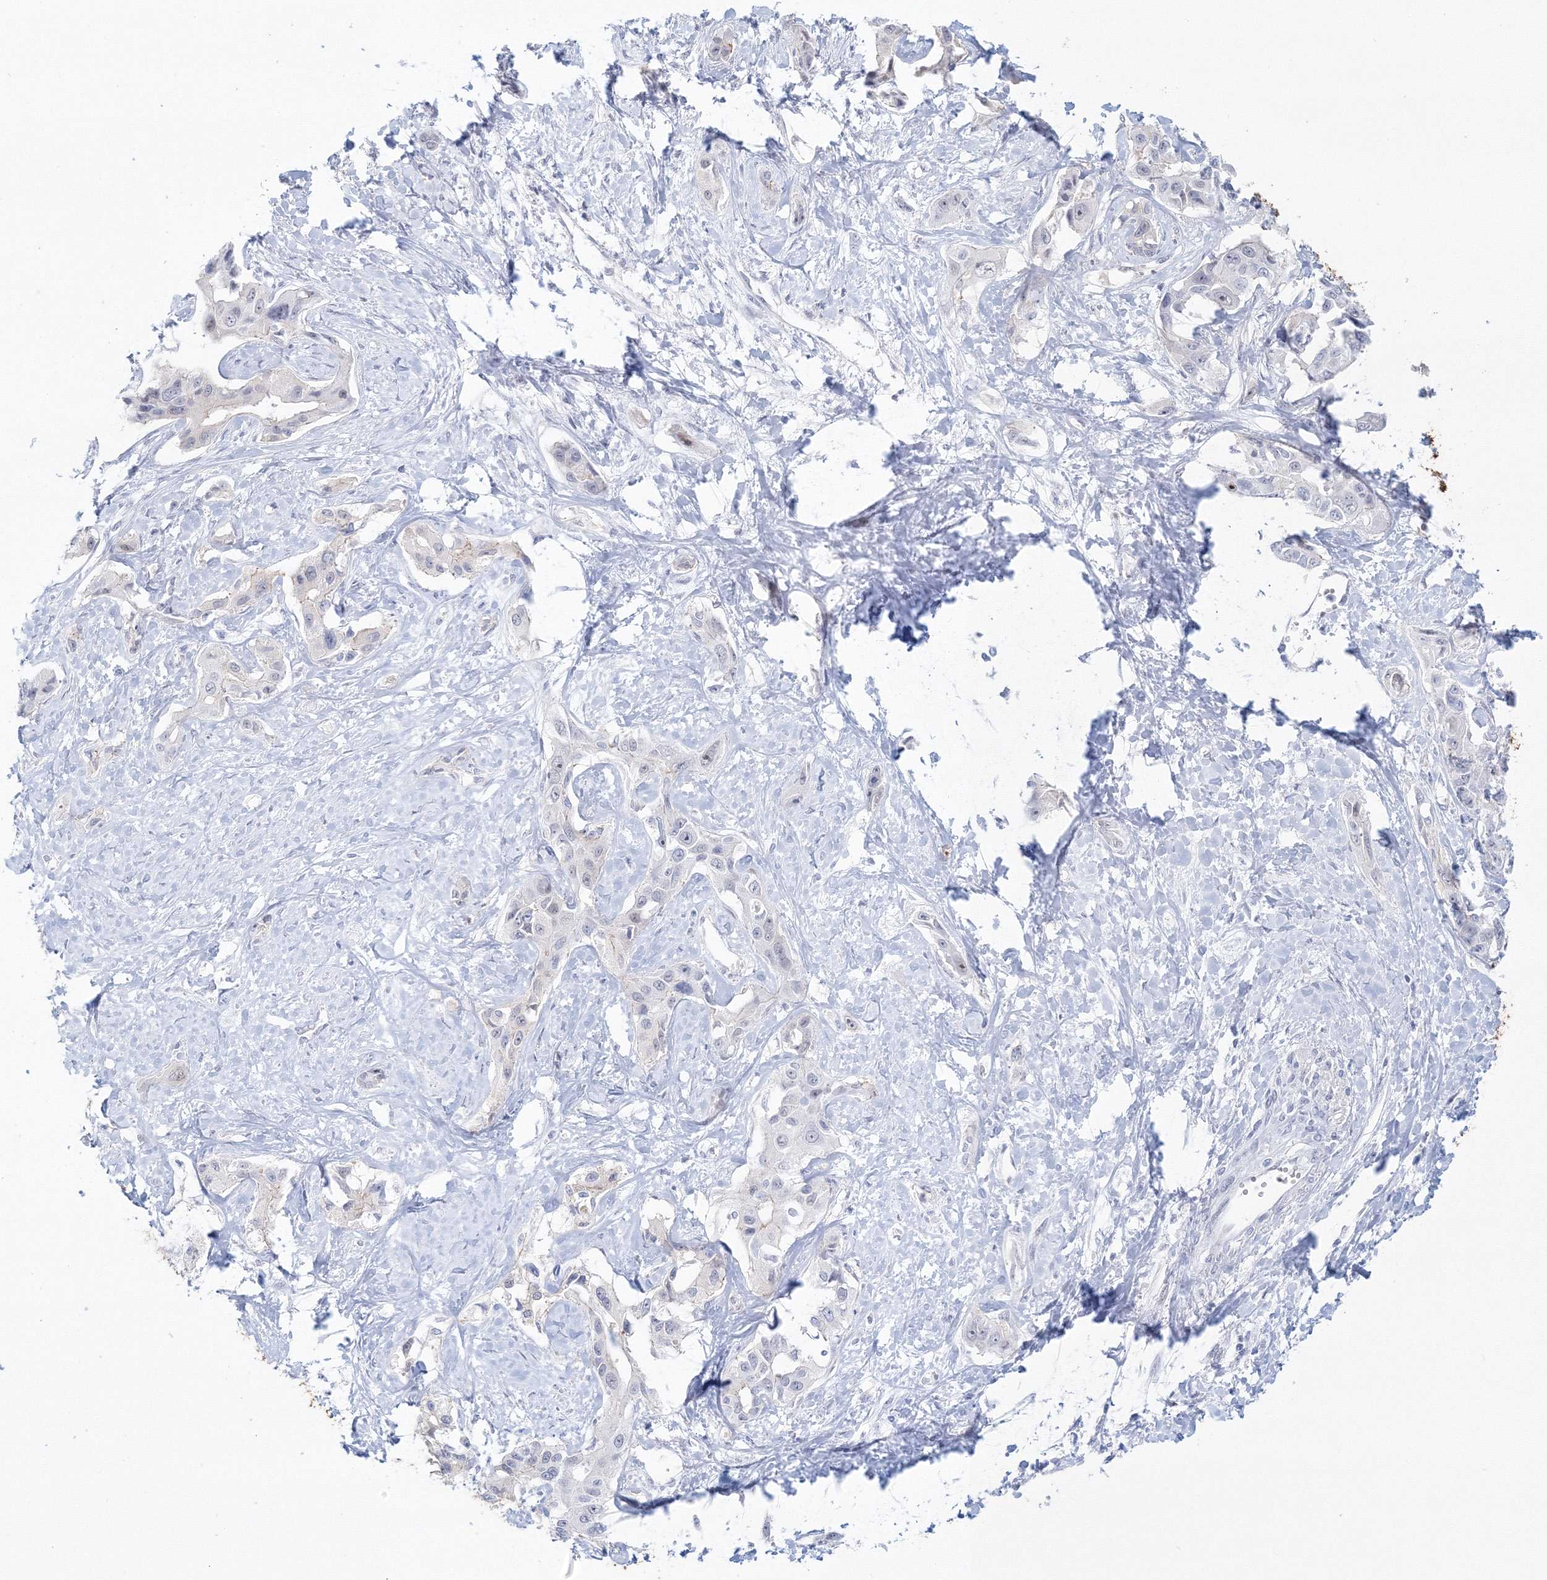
{"staining": {"intensity": "negative", "quantity": "none", "location": "none"}, "tissue": "liver cancer", "cell_type": "Tumor cells", "image_type": "cancer", "snomed": [{"axis": "morphology", "description": "Cholangiocarcinoma"}, {"axis": "topography", "description": "Liver"}], "caption": "Immunohistochemistry micrograph of neoplastic tissue: cholangiocarcinoma (liver) stained with DAB demonstrates no significant protein expression in tumor cells.", "gene": "VSIG1", "patient": {"sex": "male", "age": 59}}